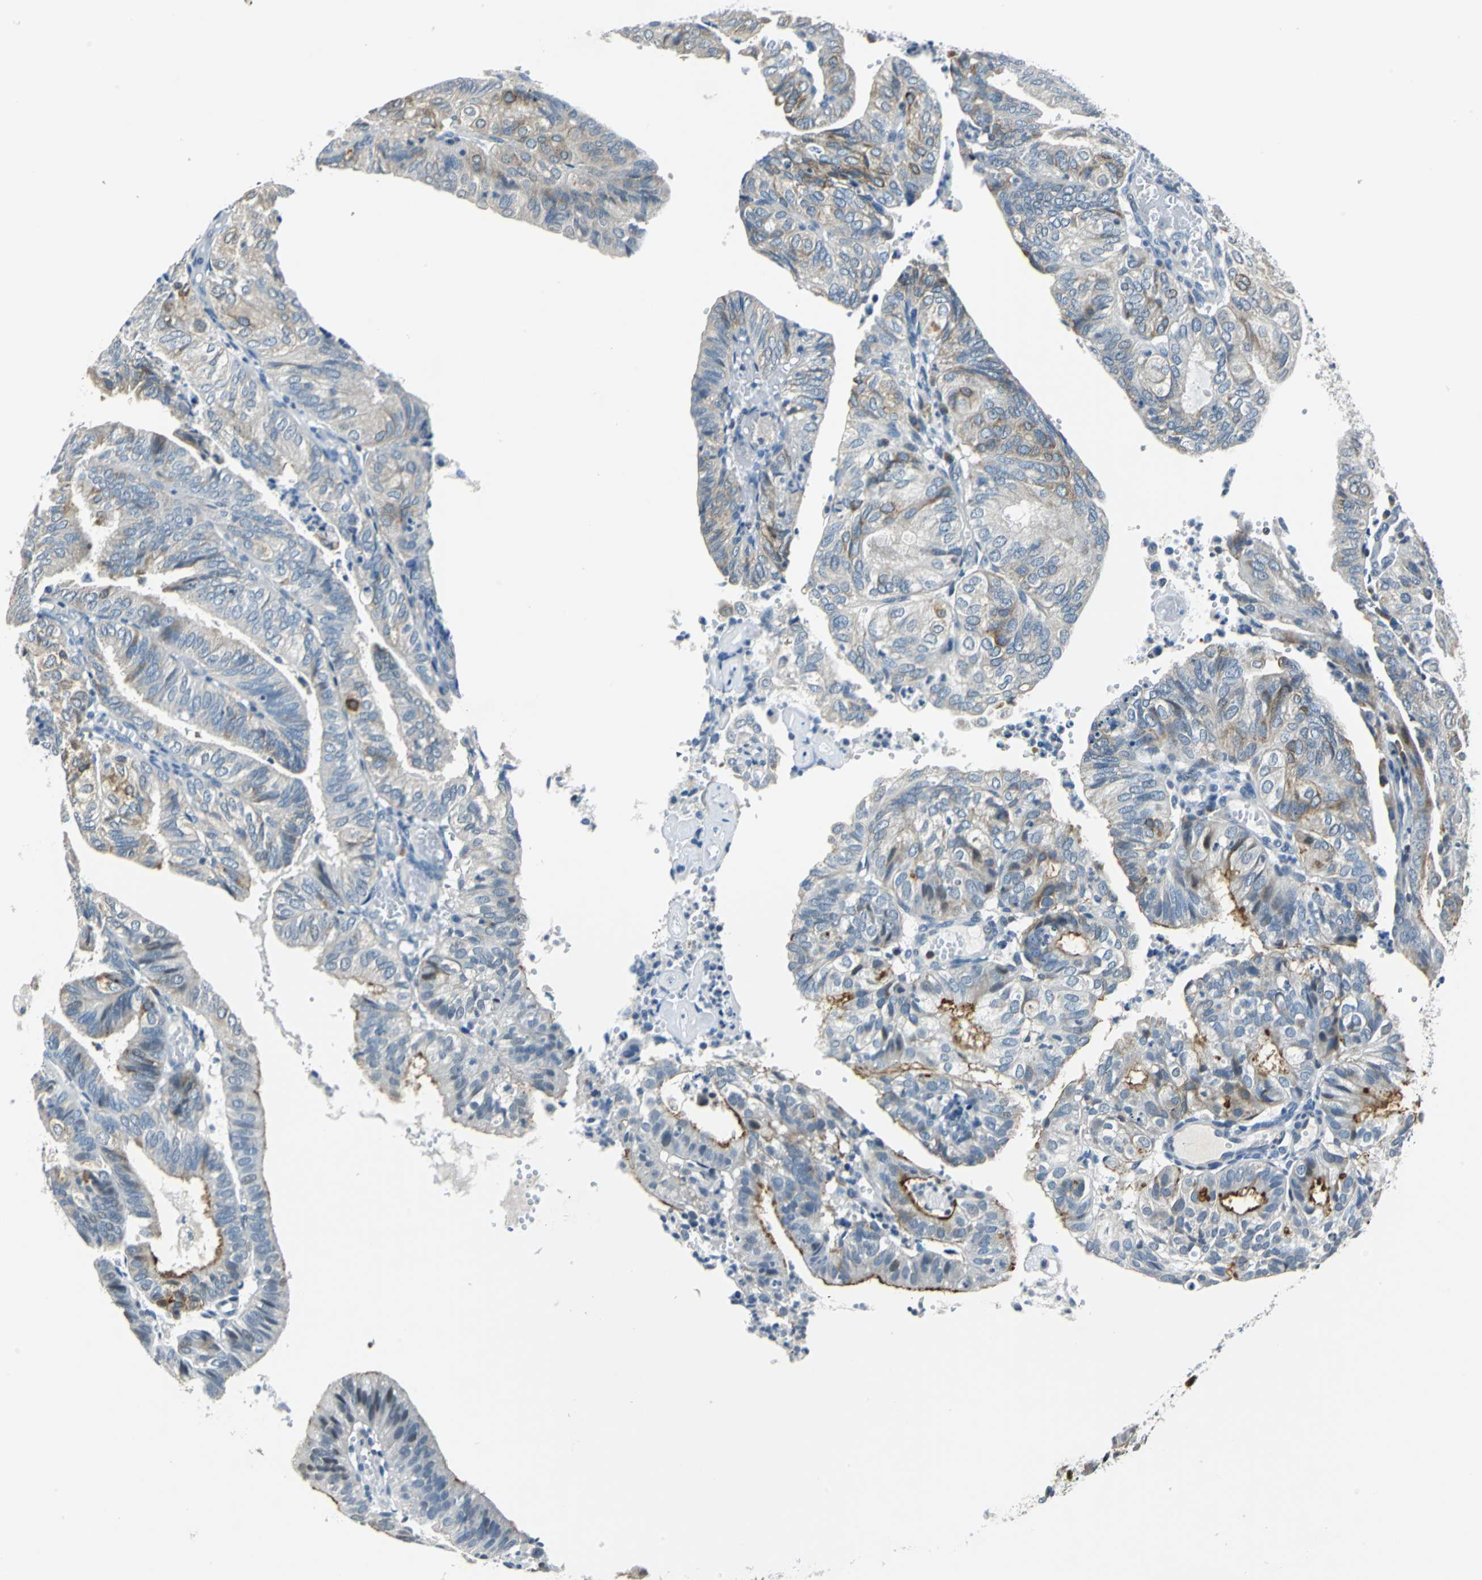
{"staining": {"intensity": "moderate", "quantity": "<25%", "location": "cytoplasmic/membranous"}, "tissue": "endometrial cancer", "cell_type": "Tumor cells", "image_type": "cancer", "snomed": [{"axis": "morphology", "description": "Adenocarcinoma, NOS"}, {"axis": "topography", "description": "Uterus"}], "caption": "Protein staining shows moderate cytoplasmic/membranous expression in about <25% of tumor cells in endometrial cancer. (IHC, brightfield microscopy, high magnification).", "gene": "HCFC2", "patient": {"sex": "female", "age": 60}}